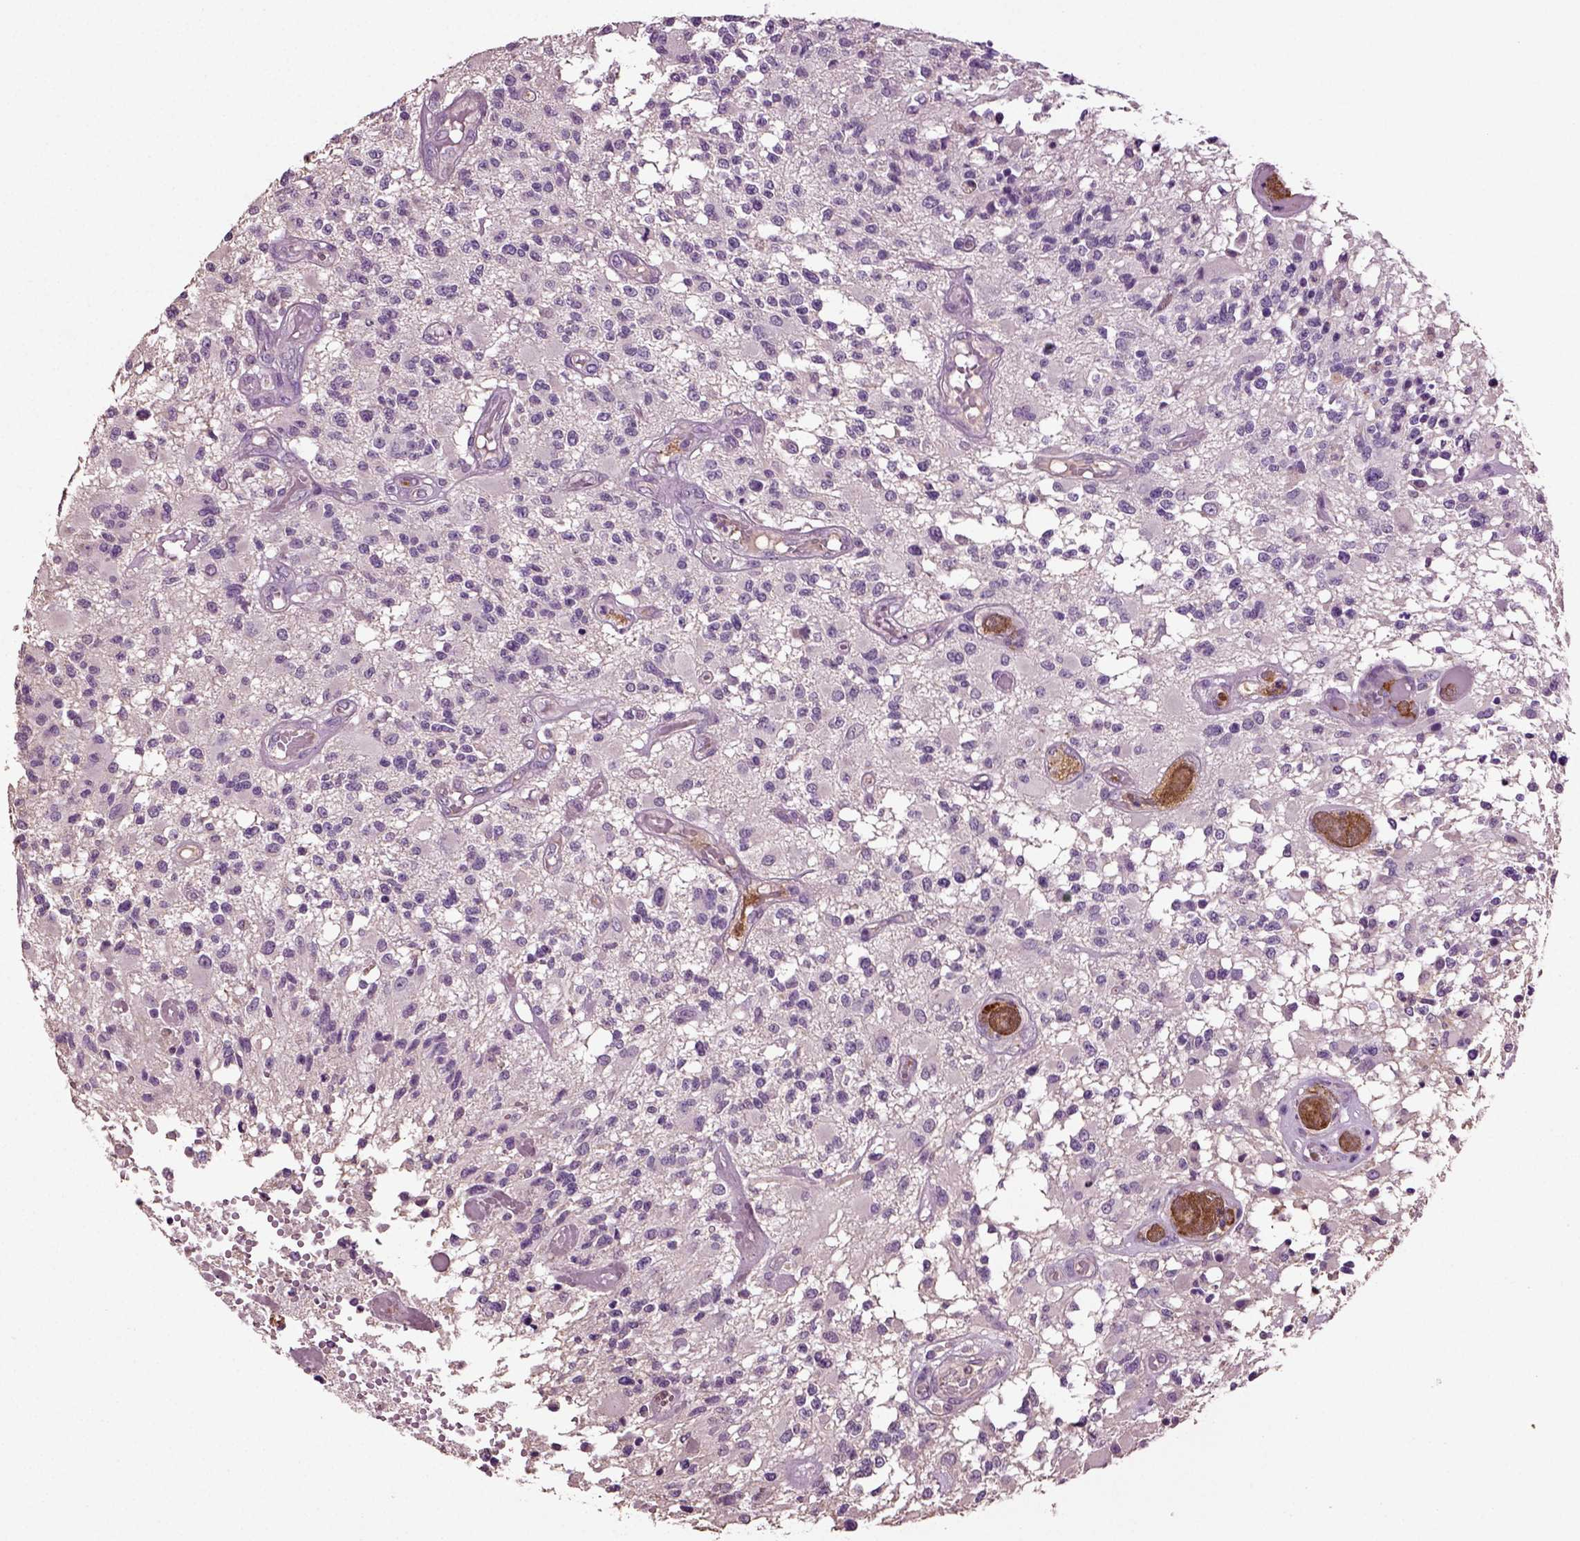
{"staining": {"intensity": "negative", "quantity": "none", "location": "none"}, "tissue": "glioma", "cell_type": "Tumor cells", "image_type": "cancer", "snomed": [{"axis": "morphology", "description": "Glioma, malignant, High grade"}, {"axis": "topography", "description": "Brain"}], "caption": "A micrograph of human glioma is negative for staining in tumor cells.", "gene": "DEFB118", "patient": {"sex": "female", "age": 63}}